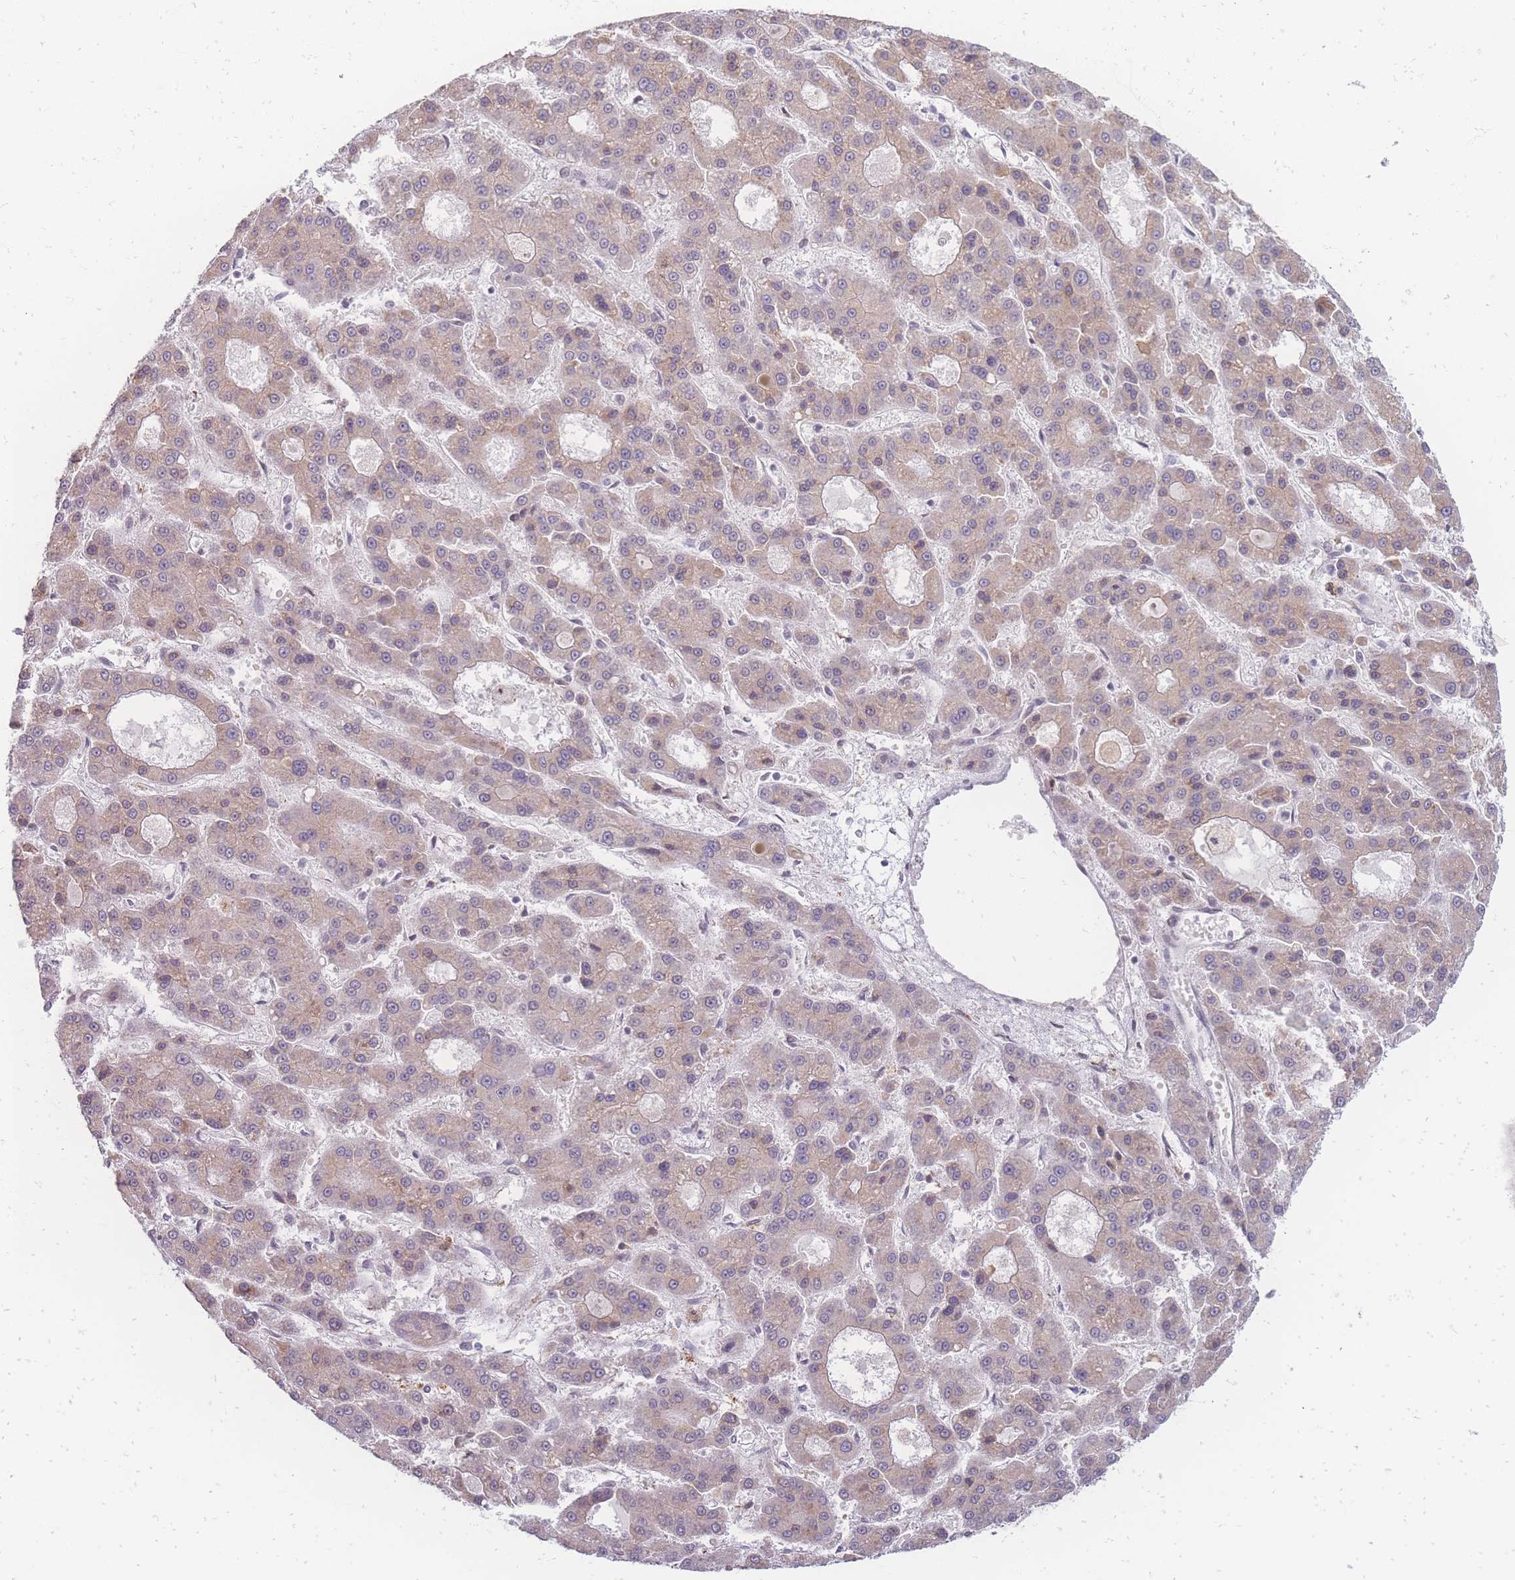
{"staining": {"intensity": "weak", "quantity": "25%-75%", "location": "cytoplasmic/membranous"}, "tissue": "liver cancer", "cell_type": "Tumor cells", "image_type": "cancer", "snomed": [{"axis": "morphology", "description": "Carcinoma, Hepatocellular, NOS"}, {"axis": "topography", "description": "Liver"}], "caption": "Immunohistochemical staining of human liver cancer shows low levels of weak cytoplasmic/membranous protein staining in approximately 25%-75% of tumor cells.", "gene": "ZC3H13", "patient": {"sex": "male", "age": 70}}